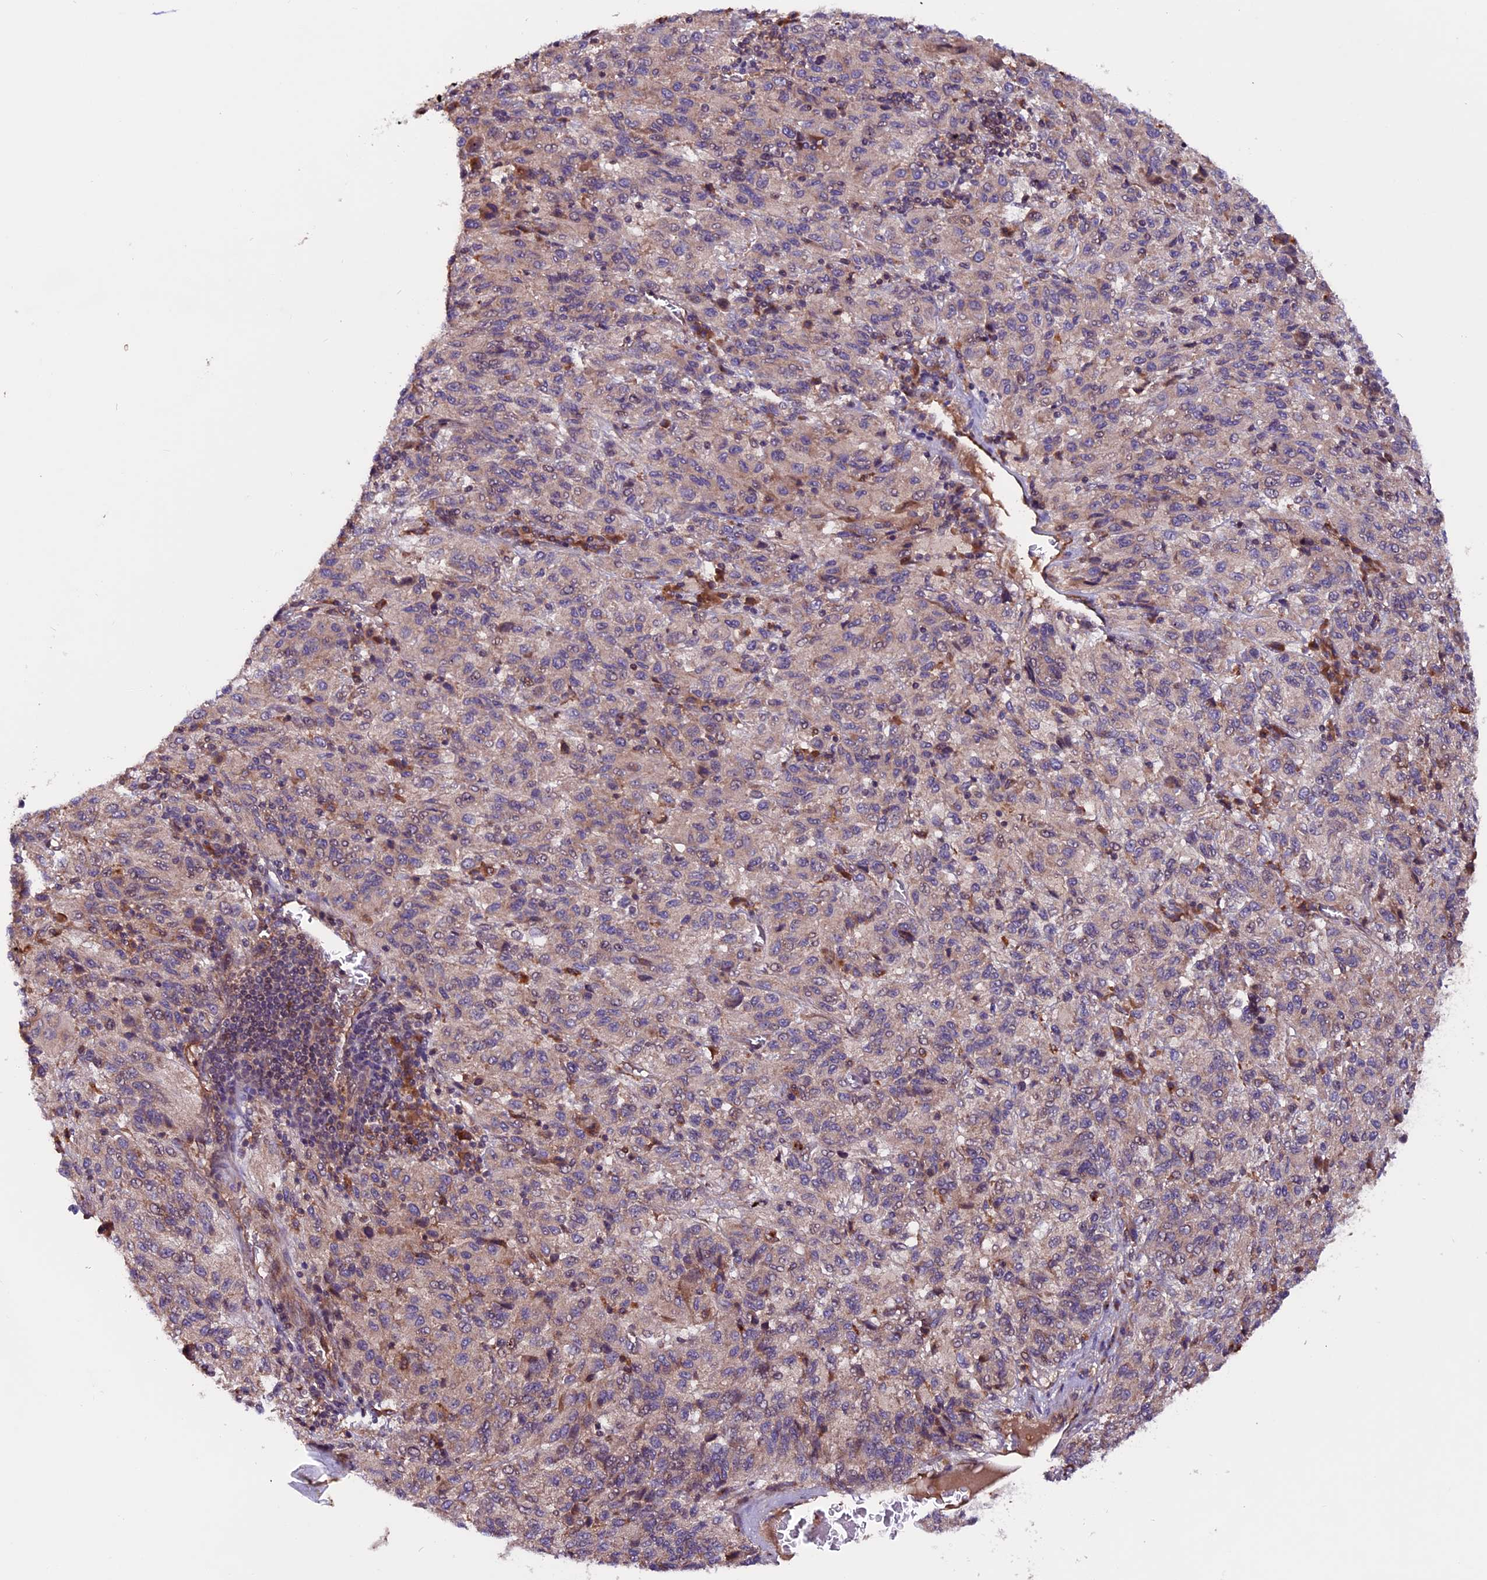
{"staining": {"intensity": "negative", "quantity": "none", "location": "none"}, "tissue": "melanoma", "cell_type": "Tumor cells", "image_type": "cancer", "snomed": [{"axis": "morphology", "description": "Malignant melanoma, Metastatic site"}, {"axis": "topography", "description": "Lung"}], "caption": "Melanoma stained for a protein using IHC demonstrates no staining tumor cells.", "gene": "ZNF598", "patient": {"sex": "male", "age": 64}}